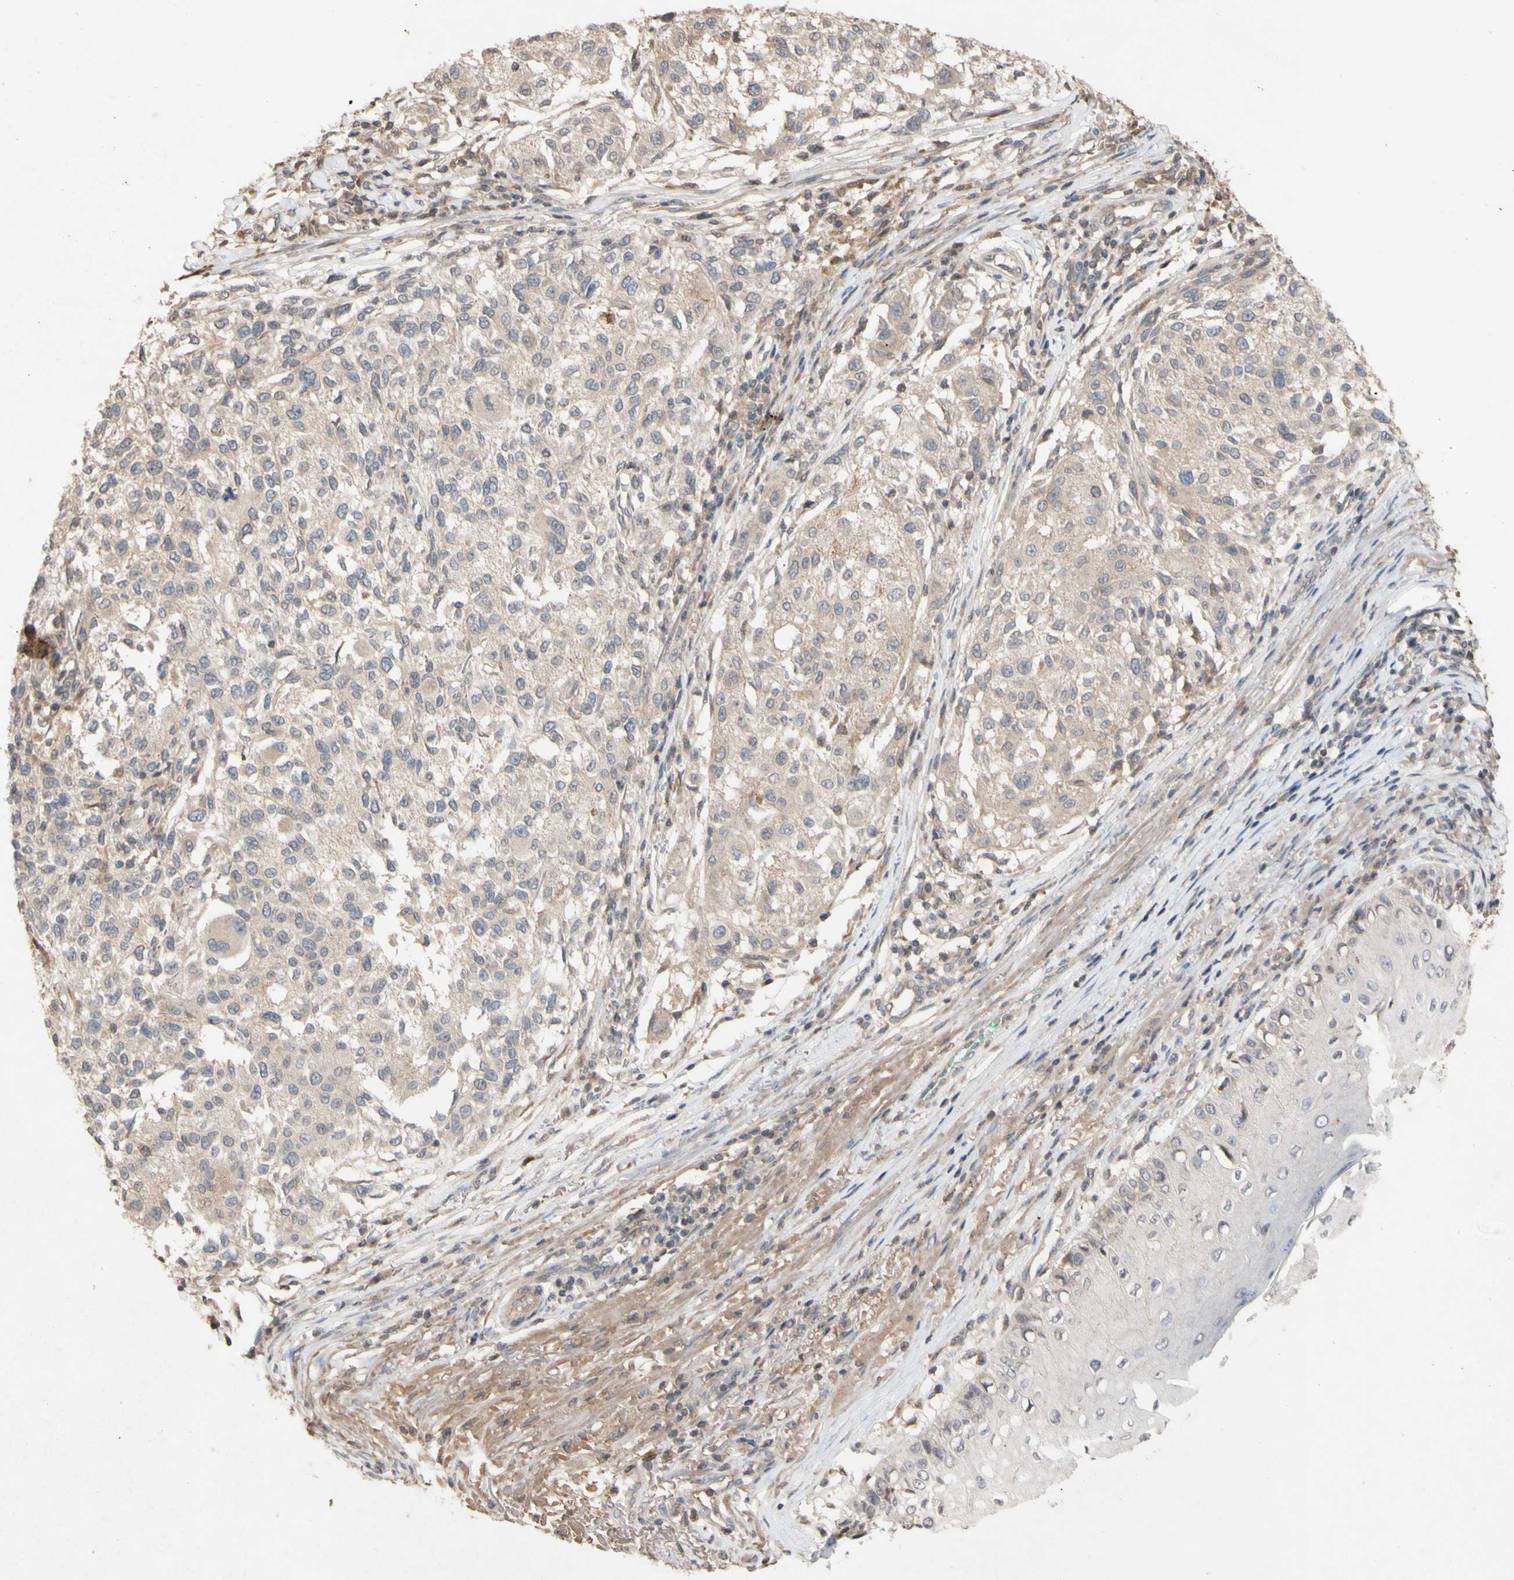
{"staining": {"intensity": "weak", "quantity": ">75%", "location": "cytoplasmic/membranous"}, "tissue": "melanoma", "cell_type": "Tumor cells", "image_type": "cancer", "snomed": [{"axis": "morphology", "description": "Necrosis, NOS"}, {"axis": "morphology", "description": "Malignant melanoma, NOS"}, {"axis": "topography", "description": "Skin"}], "caption": "The histopathology image displays immunohistochemical staining of malignant melanoma. There is weak cytoplasmic/membranous staining is appreciated in approximately >75% of tumor cells.", "gene": "NECTIN3", "patient": {"sex": "female", "age": 87}}